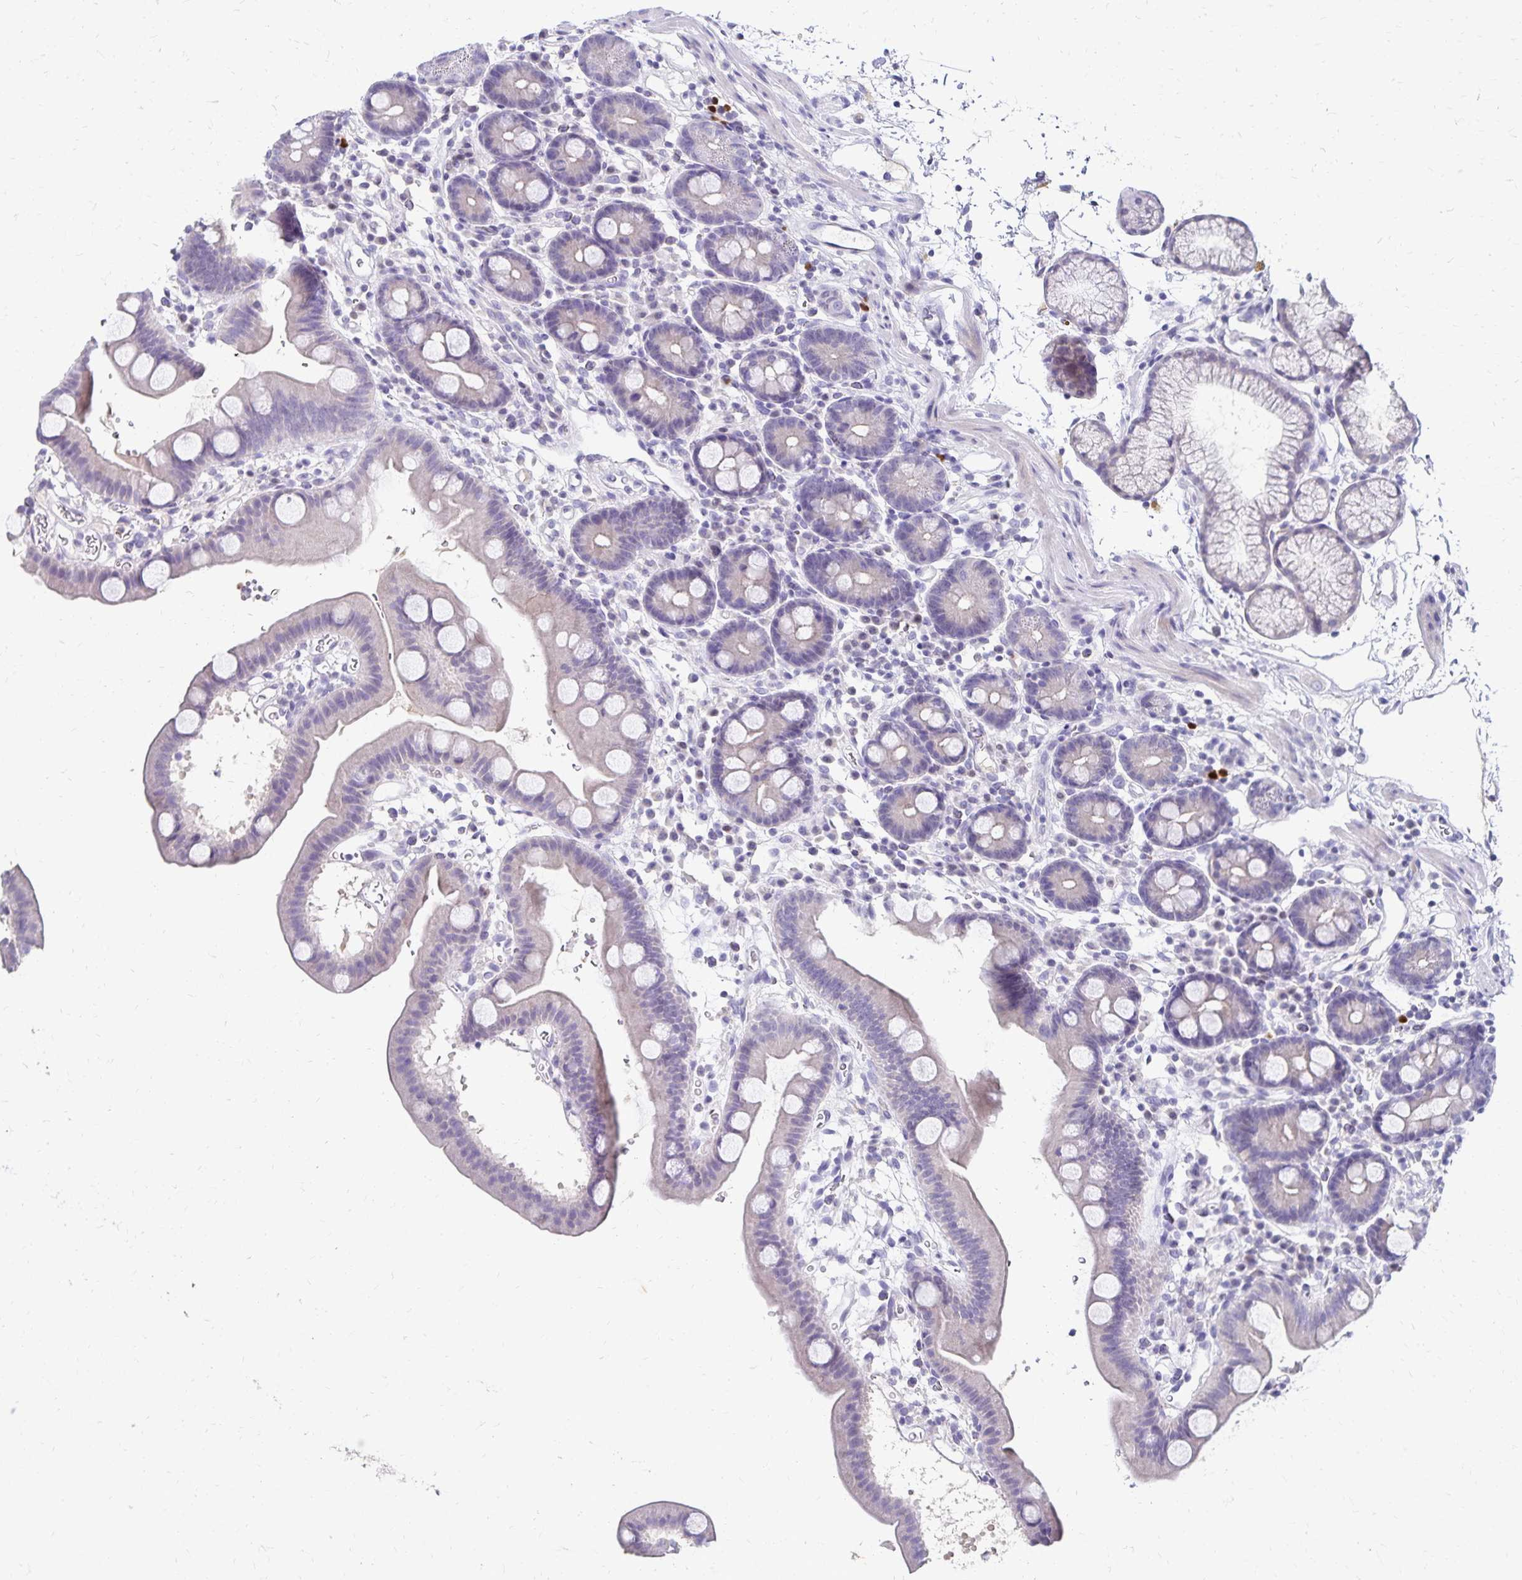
{"staining": {"intensity": "negative", "quantity": "none", "location": "none"}, "tissue": "duodenum", "cell_type": "Glandular cells", "image_type": "normal", "snomed": [{"axis": "morphology", "description": "Normal tissue, NOS"}, {"axis": "topography", "description": "Duodenum"}], "caption": "The histopathology image displays no staining of glandular cells in benign duodenum. Nuclei are stained in blue.", "gene": "PAX5", "patient": {"sex": "male", "age": 59}}